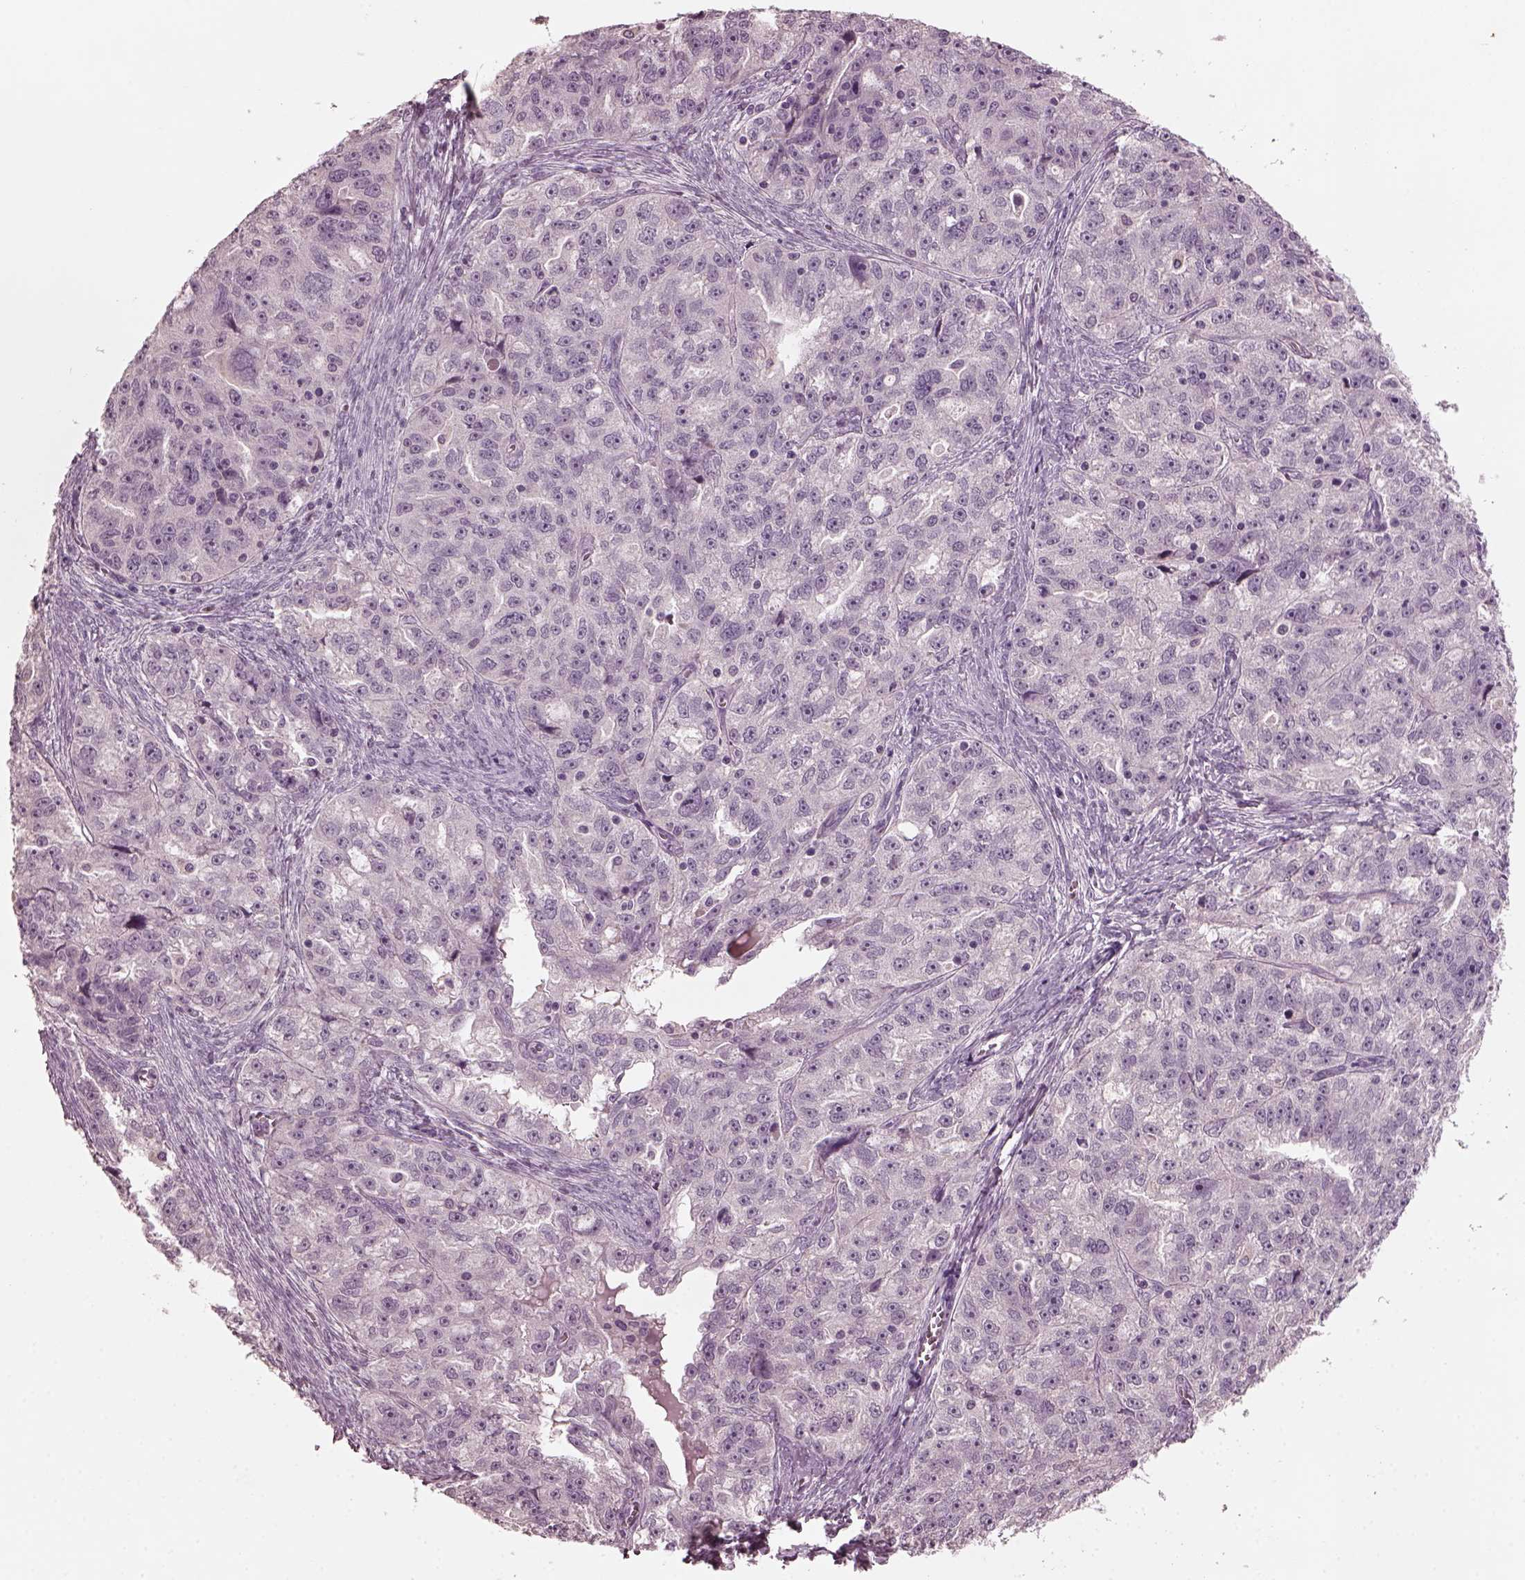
{"staining": {"intensity": "negative", "quantity": "none", "location": "none"}, "tissue": "ovarian cancer", "cell_type": "Tumor cells", "image_type": "cancer", "snomed": [{"axis": "morphology", "description": "Cystadenocarcinoma, serous, NOS"}, {"axis": "topography", "description": "Ovary"}], "caption": "IHC histopathology image of serous cystadenocarcinoma (ovarian) stained for a protein (brown), which displays no positivity in tumor cells.", "gene": "RCVRN", "patient": {"sex": "female", "age": 51}}